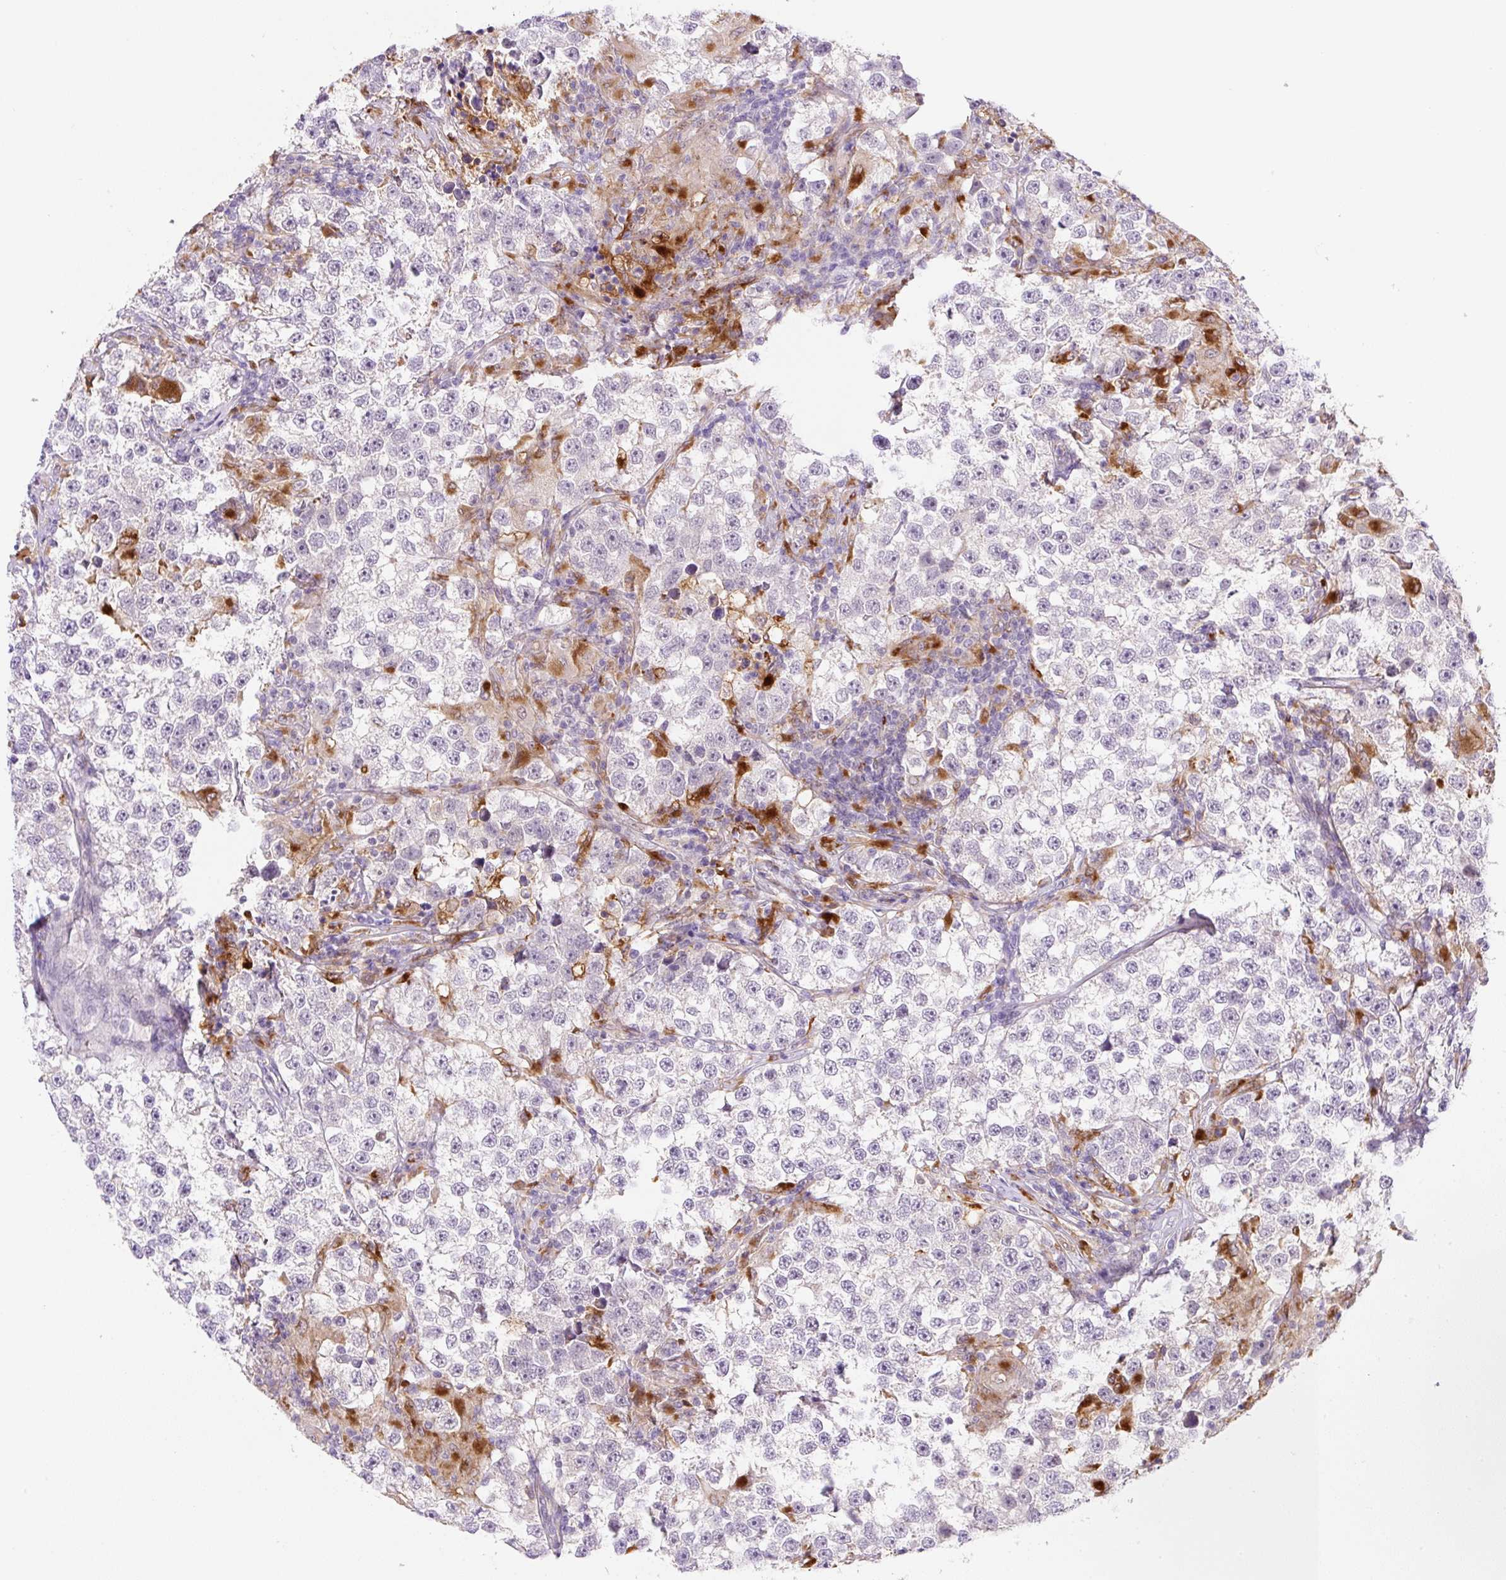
{"staining": {"intensity": "negative", "quantity": "none", "location": "none"}, "tissue": "testis cancer", "cell_type": "Tumor cells", "image_type": "cancer", "snomed": [{"axis": "morphology", "description": "Seminoma, NOS"}, {"axis": "topography", "description": "Testis"}], "caption": "This is a image of IHC staining of testis cancer (seminoma), which shows no positivity in tumor cells.", "gene": "CEBPZOS", "patient": {"sex": "male", "age": 46}}